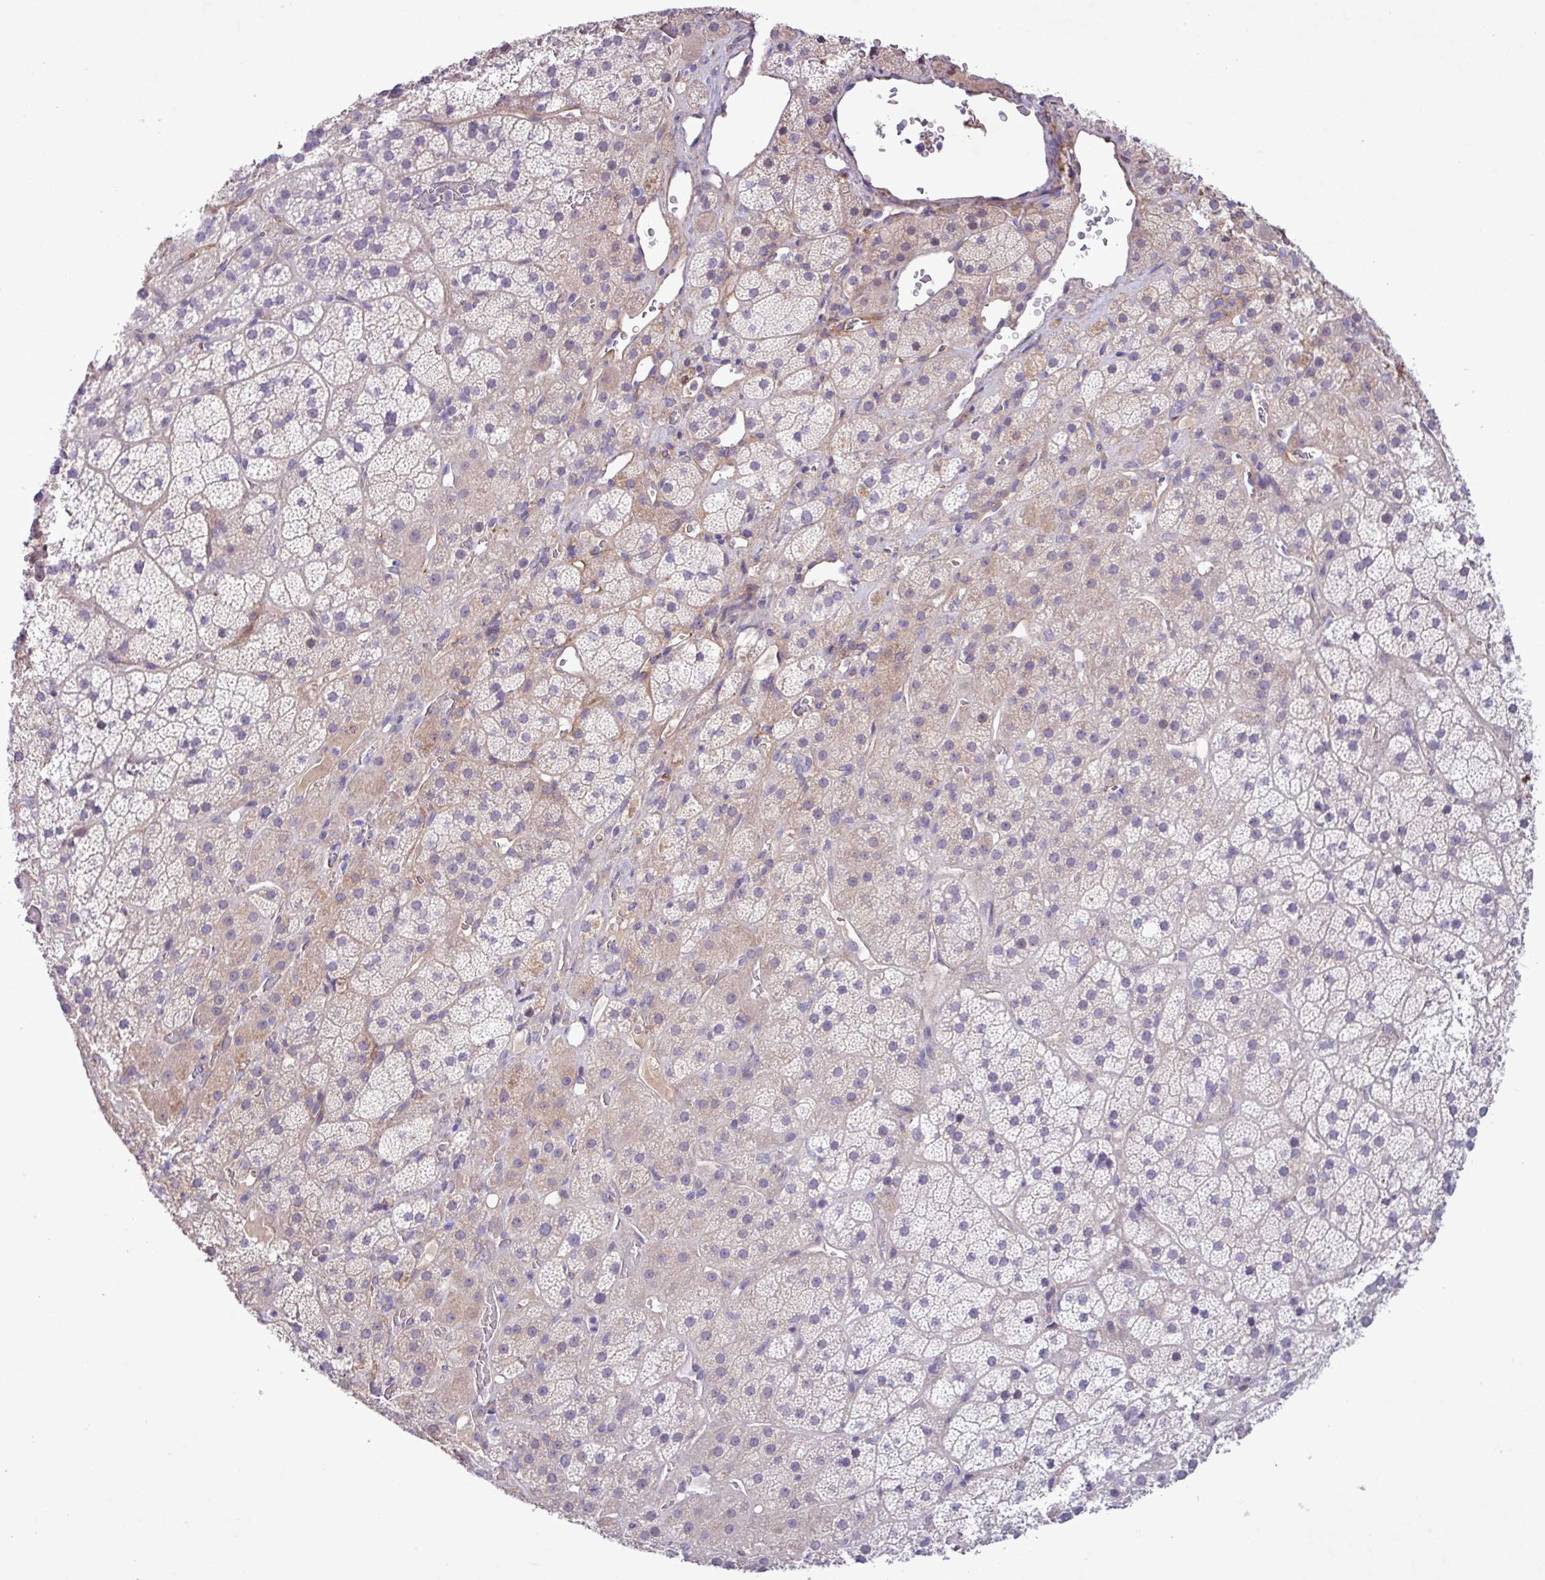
{"staining": {"intensity": "weak", "quantity": "<25%", "location": "cytoplasmic/membranous"}, "tissue": "adrenal gland", "cell_type": "Glandular cells", "image_type": "normal", "snomed": [{"axis": "morphology", "description": "Normal tissue, NOS"}, {"axis": "topography", "description": "Adrenal gland"}], "caption": "Adrenal gland stained for a protein using IHC shows no staining glandular cells.", "gene": "CD248", "patient": {"sex": "male", "age": 57}}